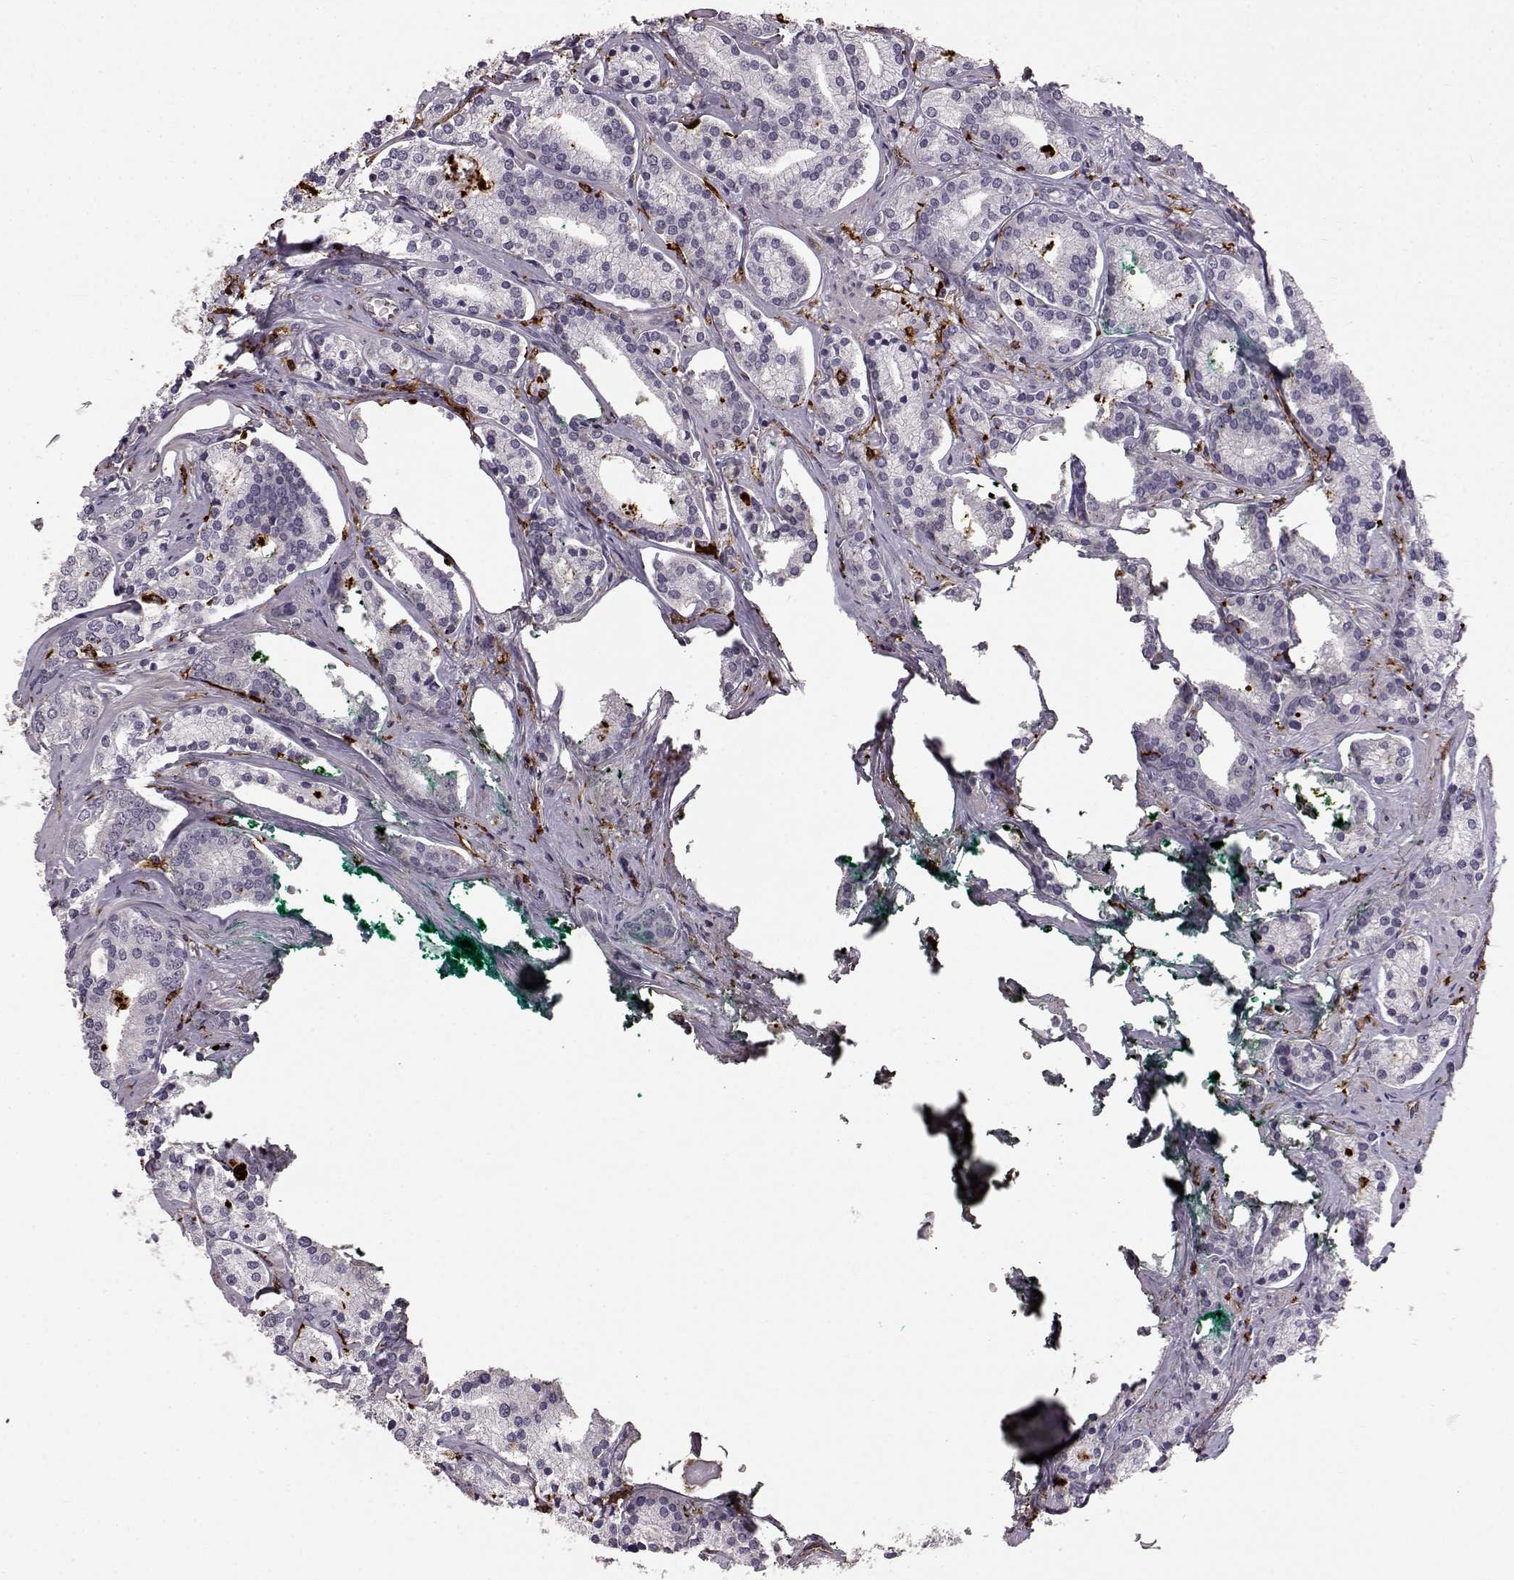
{"staining": {"intensity": "negative", "quantity": "none", "location": "none"}, "tissue": "prostate cancer", "cell_type": "Tumor cells", "image_type": "cancer", "snomed": [{"axis": "morphology", "description": "Adenocarcinoma, High grade"}, {"axis": "topography", "description": "Prostate"}], "caption": "Immunohistochemistry (IHC) photomicrograph of neoplastic tissue: human prostate cancer (adenocarcinoma (high-grade)) stained with DAB reveals no significant protein expression in tumor cells.", "gene": "CCNF", "patient": {"sex": "male", "age": 58}}